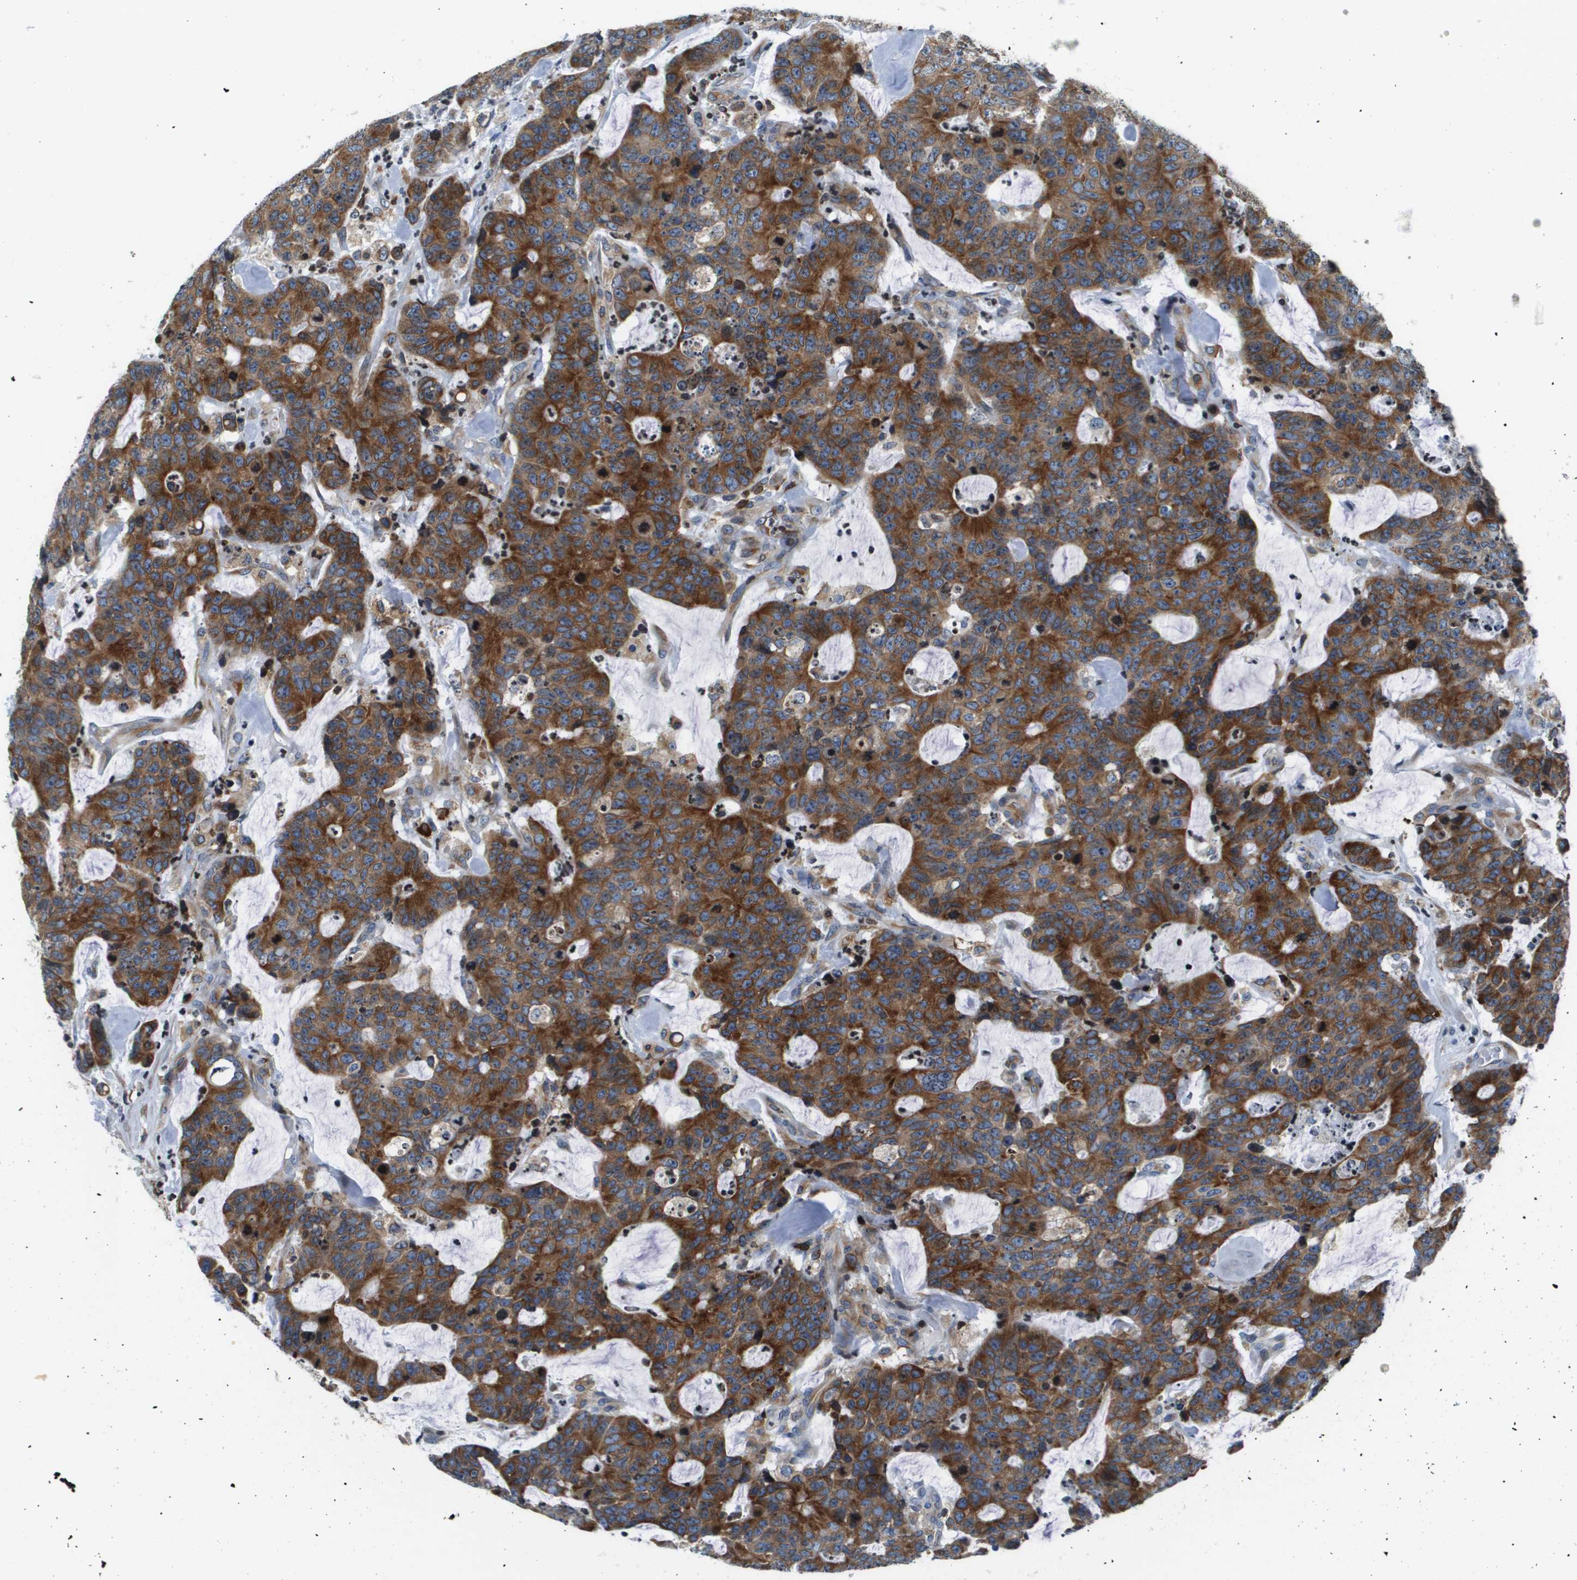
{"staining": {"intensity": "strong", "quantity": "25%-75%", "location": "cytoplasmic/membranous"}, "tissue": "colorectal cancer", "cell_type": "Tumor cells", "image_type": "cancer", "snomed": [{"axis": "morphology", "description": "Adenocarcinoma, NOS"}, {"axis": "topography", "description": "Colon"}], "caption": "Adenocarcinoma (colorectal) tissue exhibits strong cytoplasmic/membranous staining in approximately 25%-75% of tumor cells (DAB IHC, brown staining for protein, blue staining for nuclei).", "gene": "ESYT1", "patient": {"sex": "female", "age": 86}}